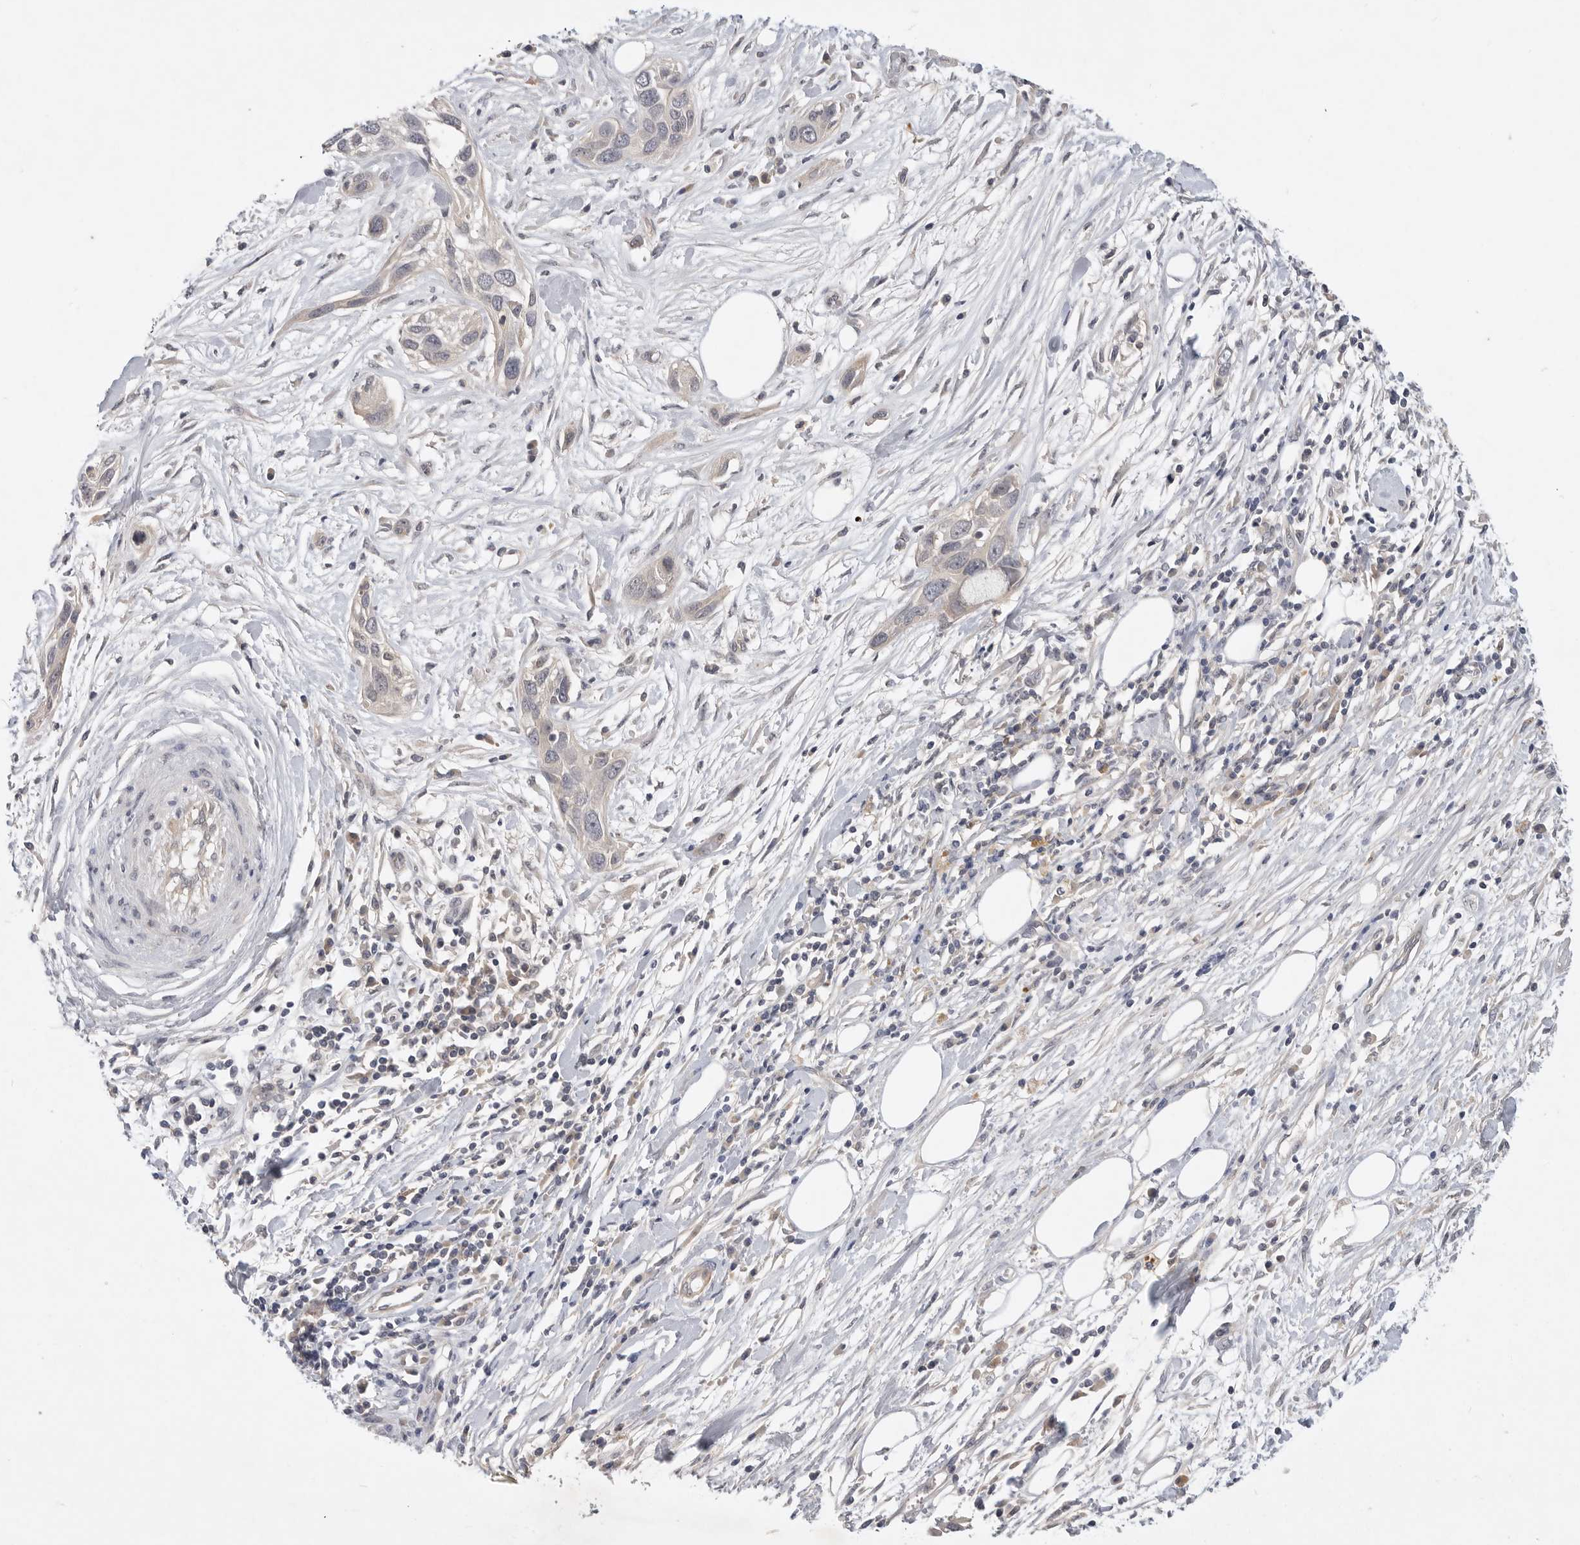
{"staining": {"intensity": "negative", "quantity": "none", "location": "none"}, "tissue": "pancreatic cancer", "cell_type": "Tumor cells", "image_type": "cancer", "snomed": [{"axis": "morphology", "description": "Adenocarcinoma, NOS"}, {"axis": "topography", "description": "Pancreas"}], "caption": "The IHC micrograph has no significant staining in tumor cells of pancreatic cancer tissue. (Stains: DAB (3,3'-diaminobenzidine) immunohistochemistry (IHC) with hematoxylin counter stain, Microscopy: brightfield microscopy at high magnification).", "gene": "ITGAD", "patient": {"sex": "female", "age": 60}}